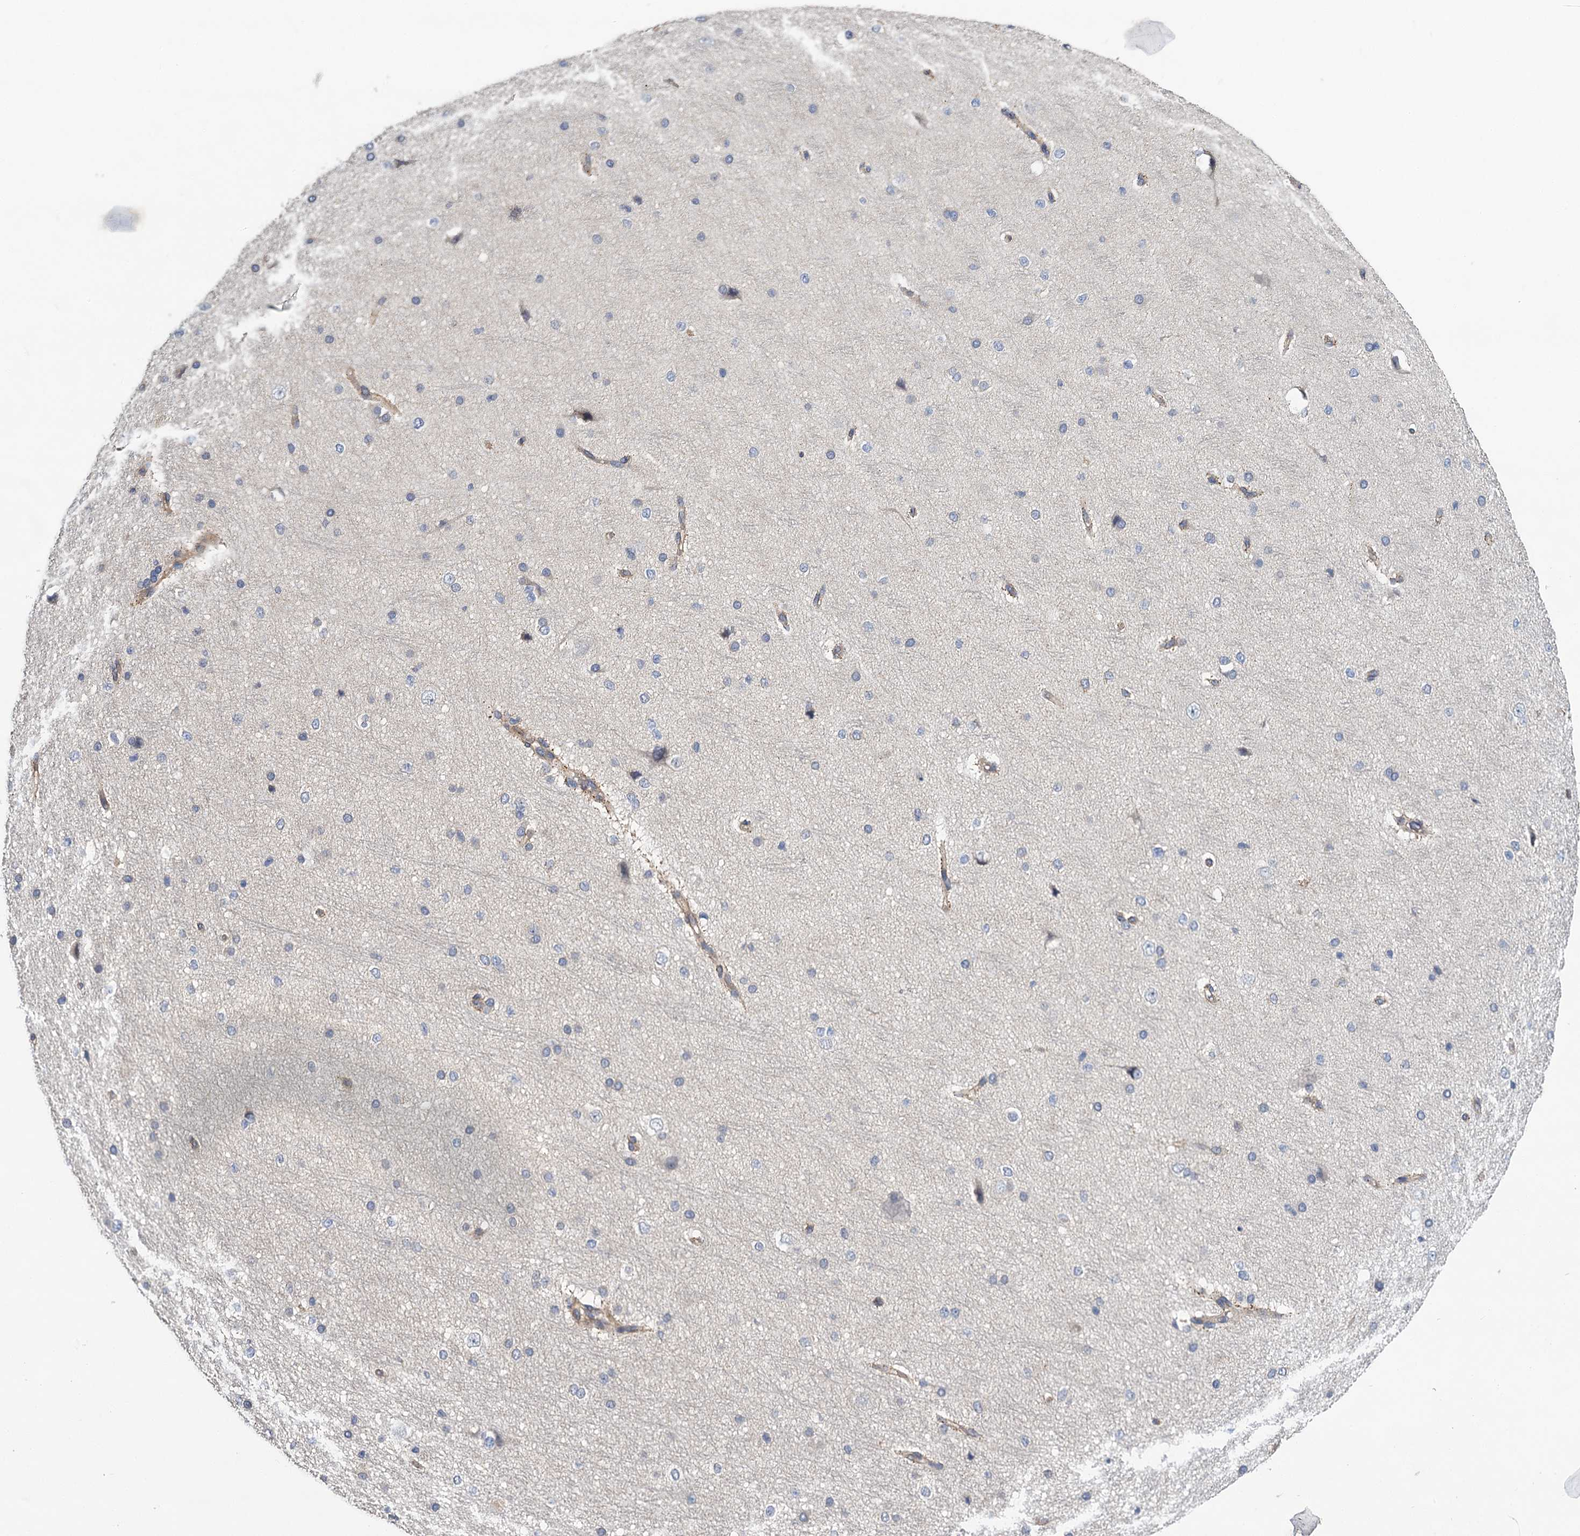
{"staining": {"intensity": "weak", "quantity": "25%-75%", "location": "cytoplasmic/membranous"}, "tissue": "cerebral cortex", "cell_type": "Endothelial cells", "image_type": "normal", "snomed": [{"axis": "morphology", "description": "Normal tissue, NOS"}, {"axis": "morphology", "description": "Developmental malformation"}, {"axis": "topography", "description": "Cerebral cortex"}], "caption": "Approximately 25%-75% of endothelial cells in benign human cerebral cortex show weak cytoplasmic/membranous protein positivity as visualized by brown immunohistochemical staining.", "gene": "ZNF324", "patient": {"sex": "female", "age": 30}}